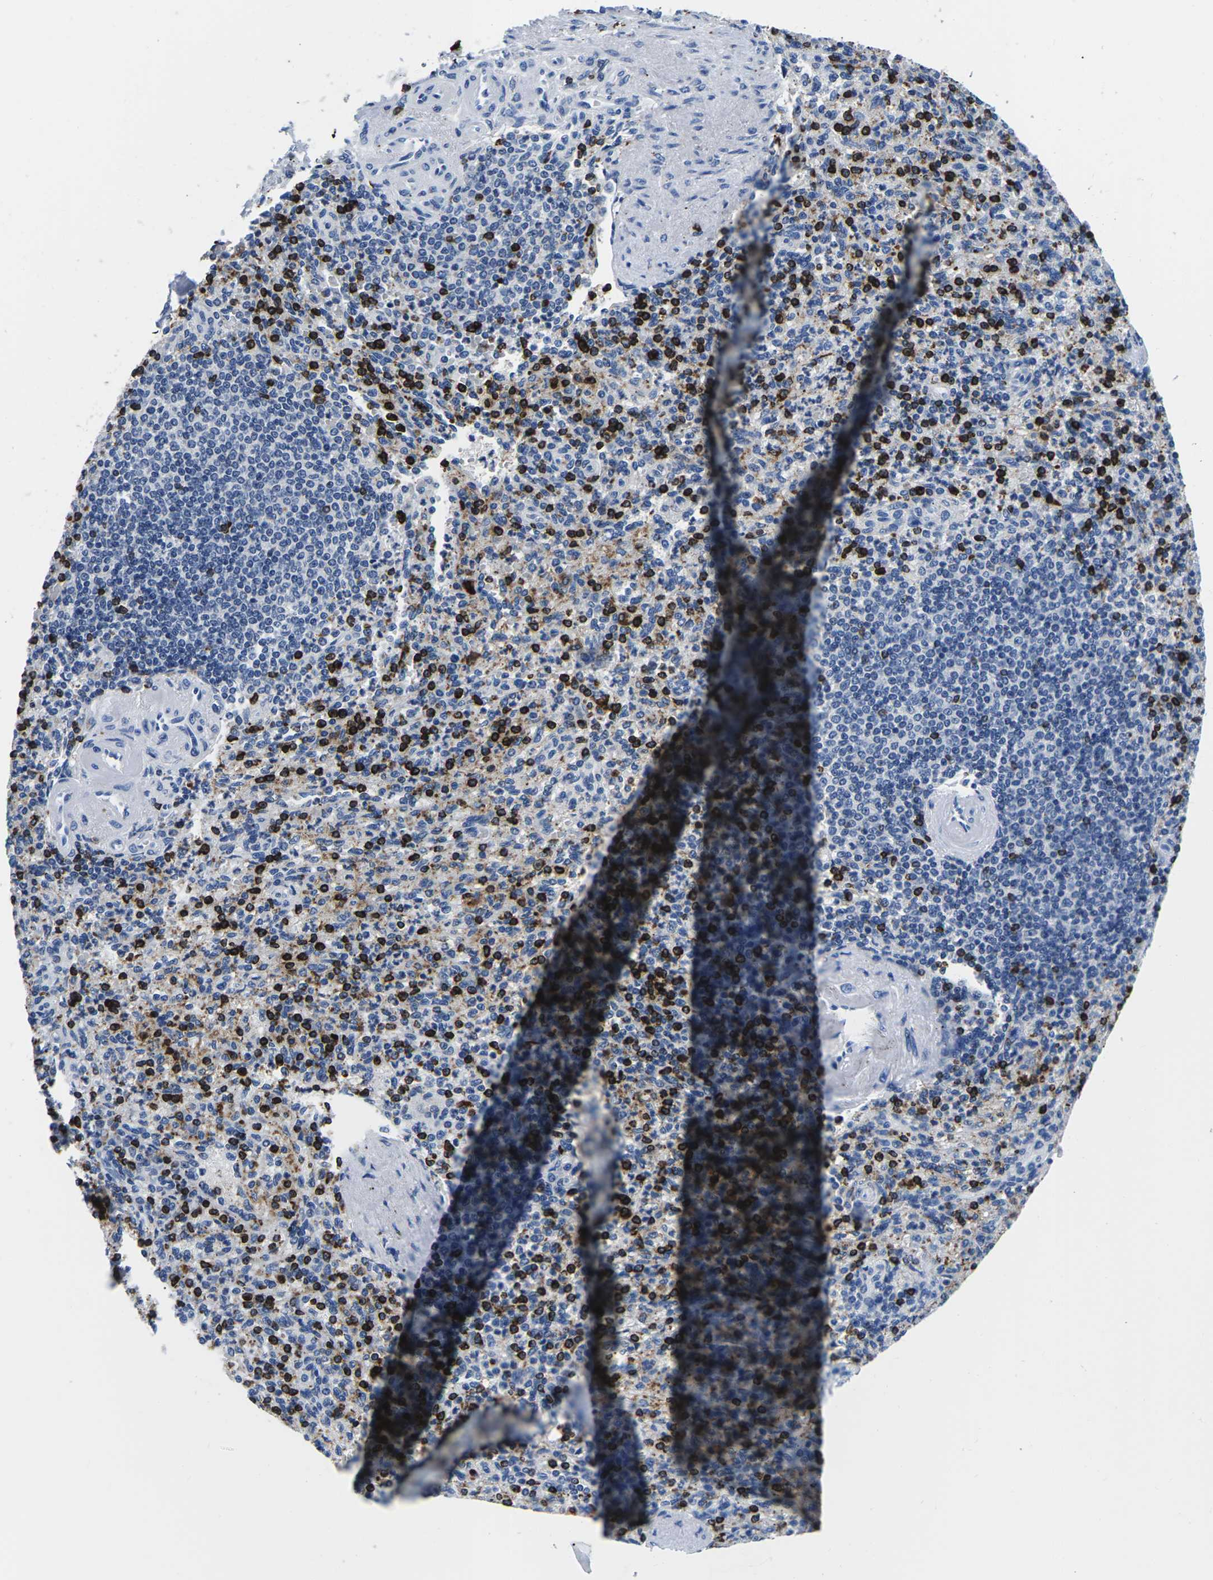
{"staining": {"intensity": "strong", "quantity": "25%-75%", "location": "cytoplasmic/membranous"}, "tissue": "spleen", "cell_type": "Cells in red pulp", "image_type": "normal", "snomed": [{"axis": "morphology", "description": "Normal tissue, NOS"}, {"axis": "topography", "description": "Spleen"}], "caption": "A high-resolution photomicrograph shows immunohistochemistry staining of benign spleen, which exhibits strong cytoplasmic/membranous staining in approximately 25%-75% of cells in red pulp. (Stains: DAB in brown, nuclei in blue, Microscopy: brightfield microscopy at high magnification).", "gene": "CTSW", "patient": {"sex": "female", "age": 74}}